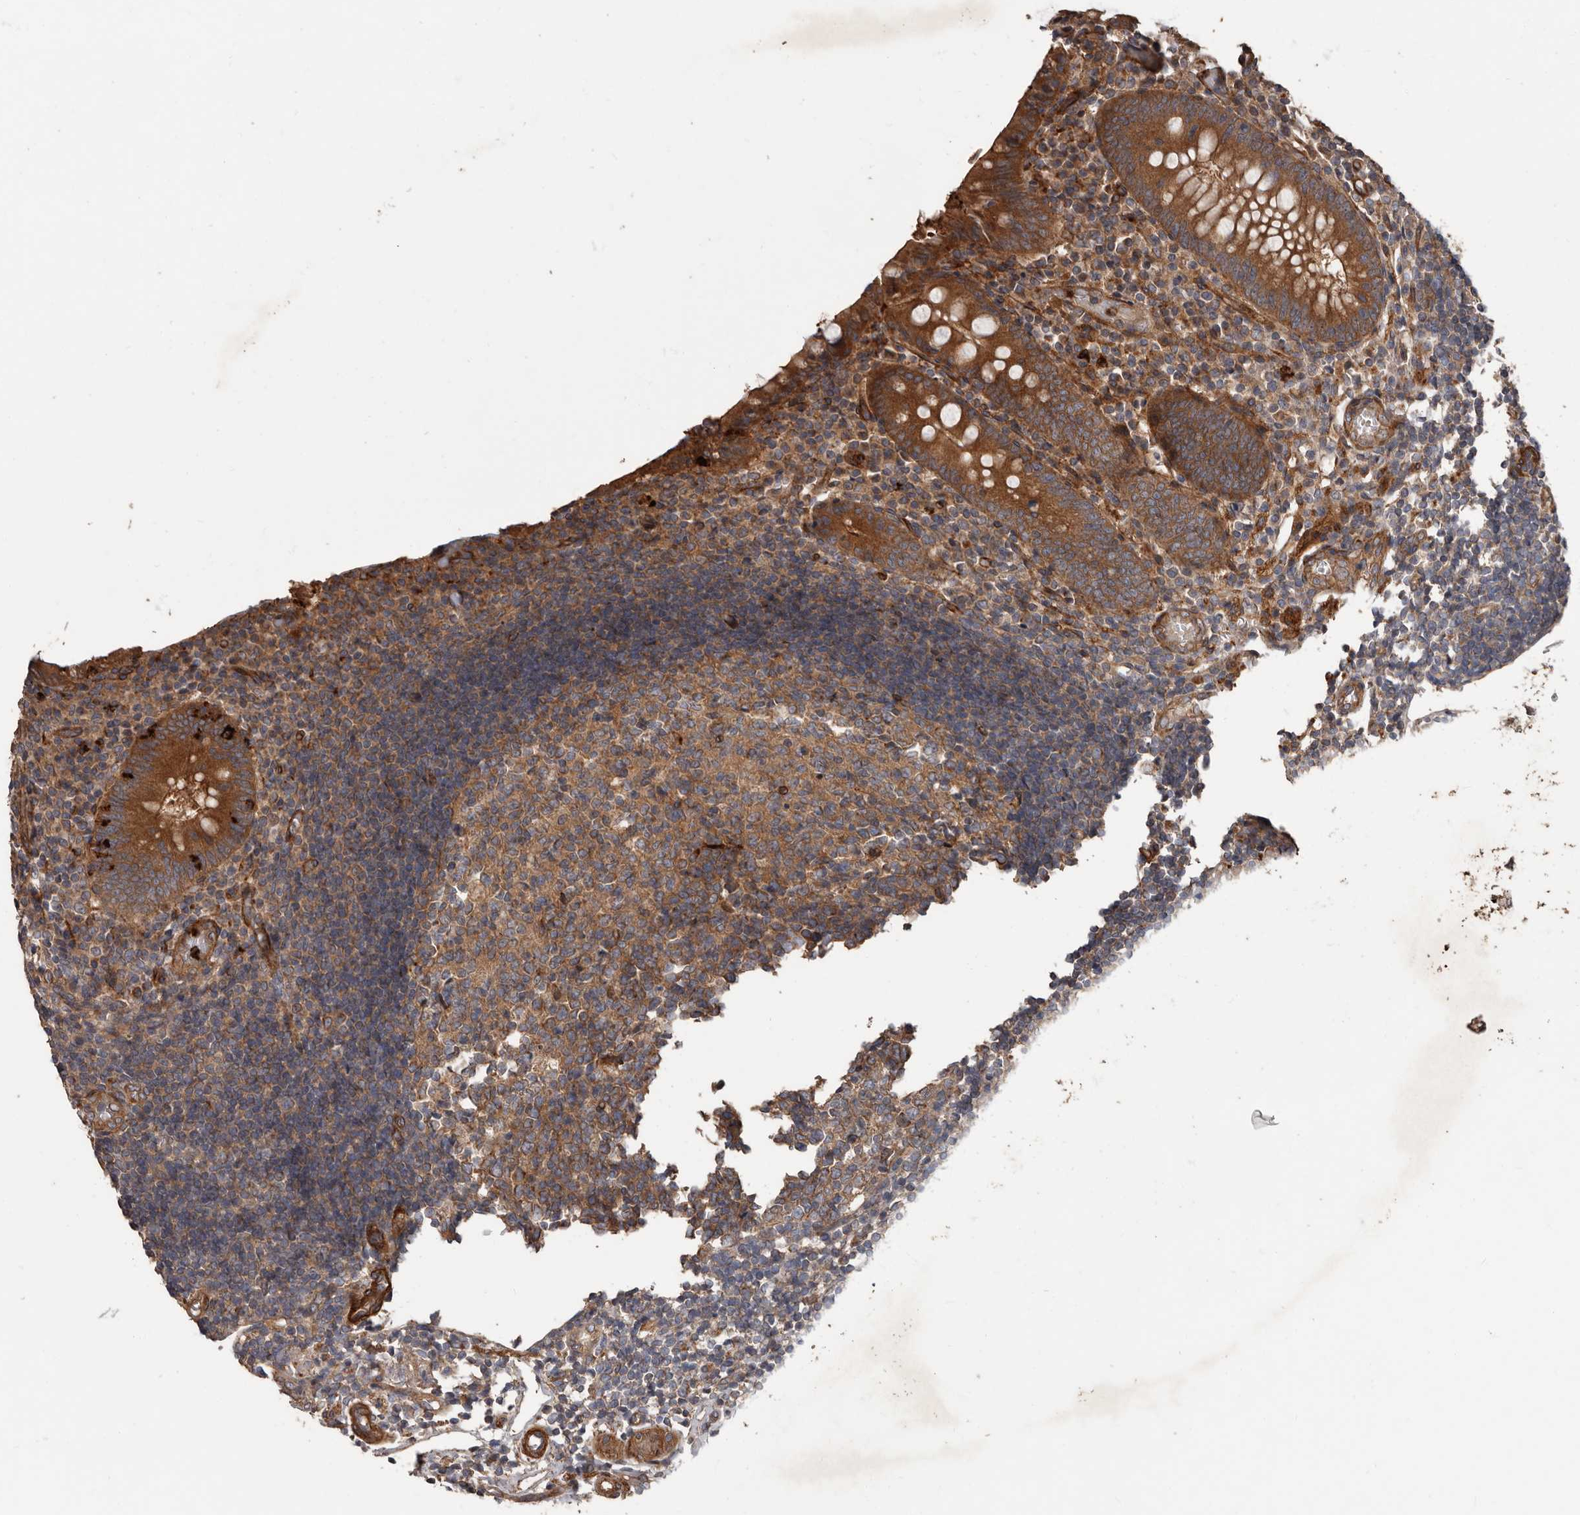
{"staining": {"intensity": "moderate", "quantity": ">75%", "location": "cytoplasmic/membranous"}, "tissue": "appendix", "cell_type": "Glandular cells", "image_type": "normal", "snomed": [{"axis": "morphology", "description": "Normal tissue, NOS"}, {"axis": "topography", "description": "Appendix"}], "caption": "Immunohistochemical staining of normal appendix displays medium levels of moderate cytoplasmic/membranous staining in approximately >75% of glandular cells.", "gene": "ARHGEF5", "patient": {"sex": "female", "age": 17}}